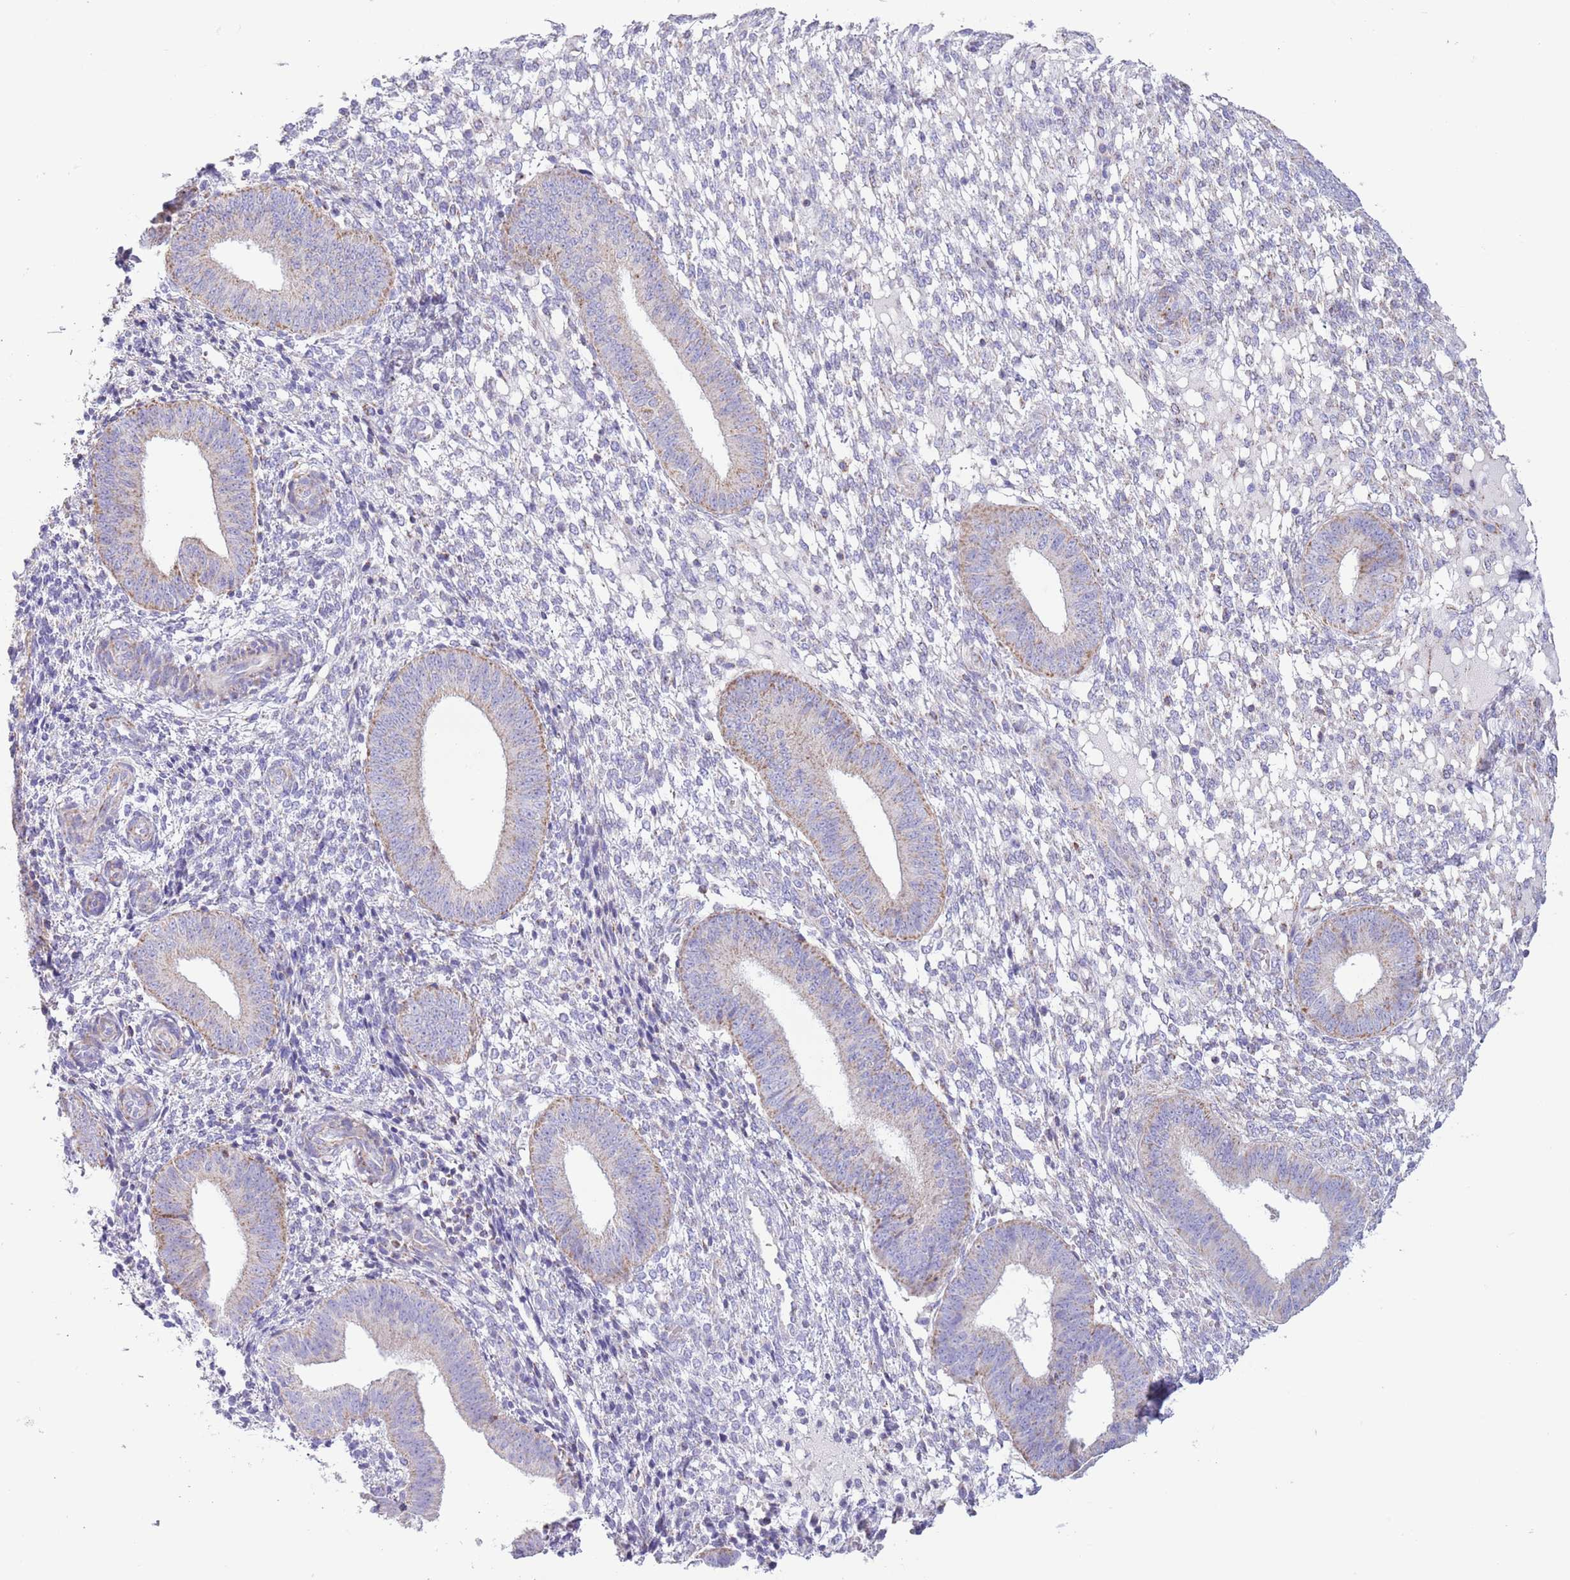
{"staining": {"intensity": "negative", "quantity": "none", "location": "none"}, "tissue": "endometrium", "cell_type": "Cells in endometrial stroma", "image_type": "normal", "snomed": [{"axis": "morphology", "description": "Normal tissue, NOS"}, {"axis": "topography", "description": "Endometrium"}], "caption": "This is a image of immunohistochemistry (IHC) staining of unremarkable endometrium, which shows no positivity in cells in endometrial stroma. (DAB immunohistochemistry (IHC) visualized using brightfield microscopy, high magnification).", "gene": "ATP6V1B1", "patient": {"sex": "female", "age": 49}}